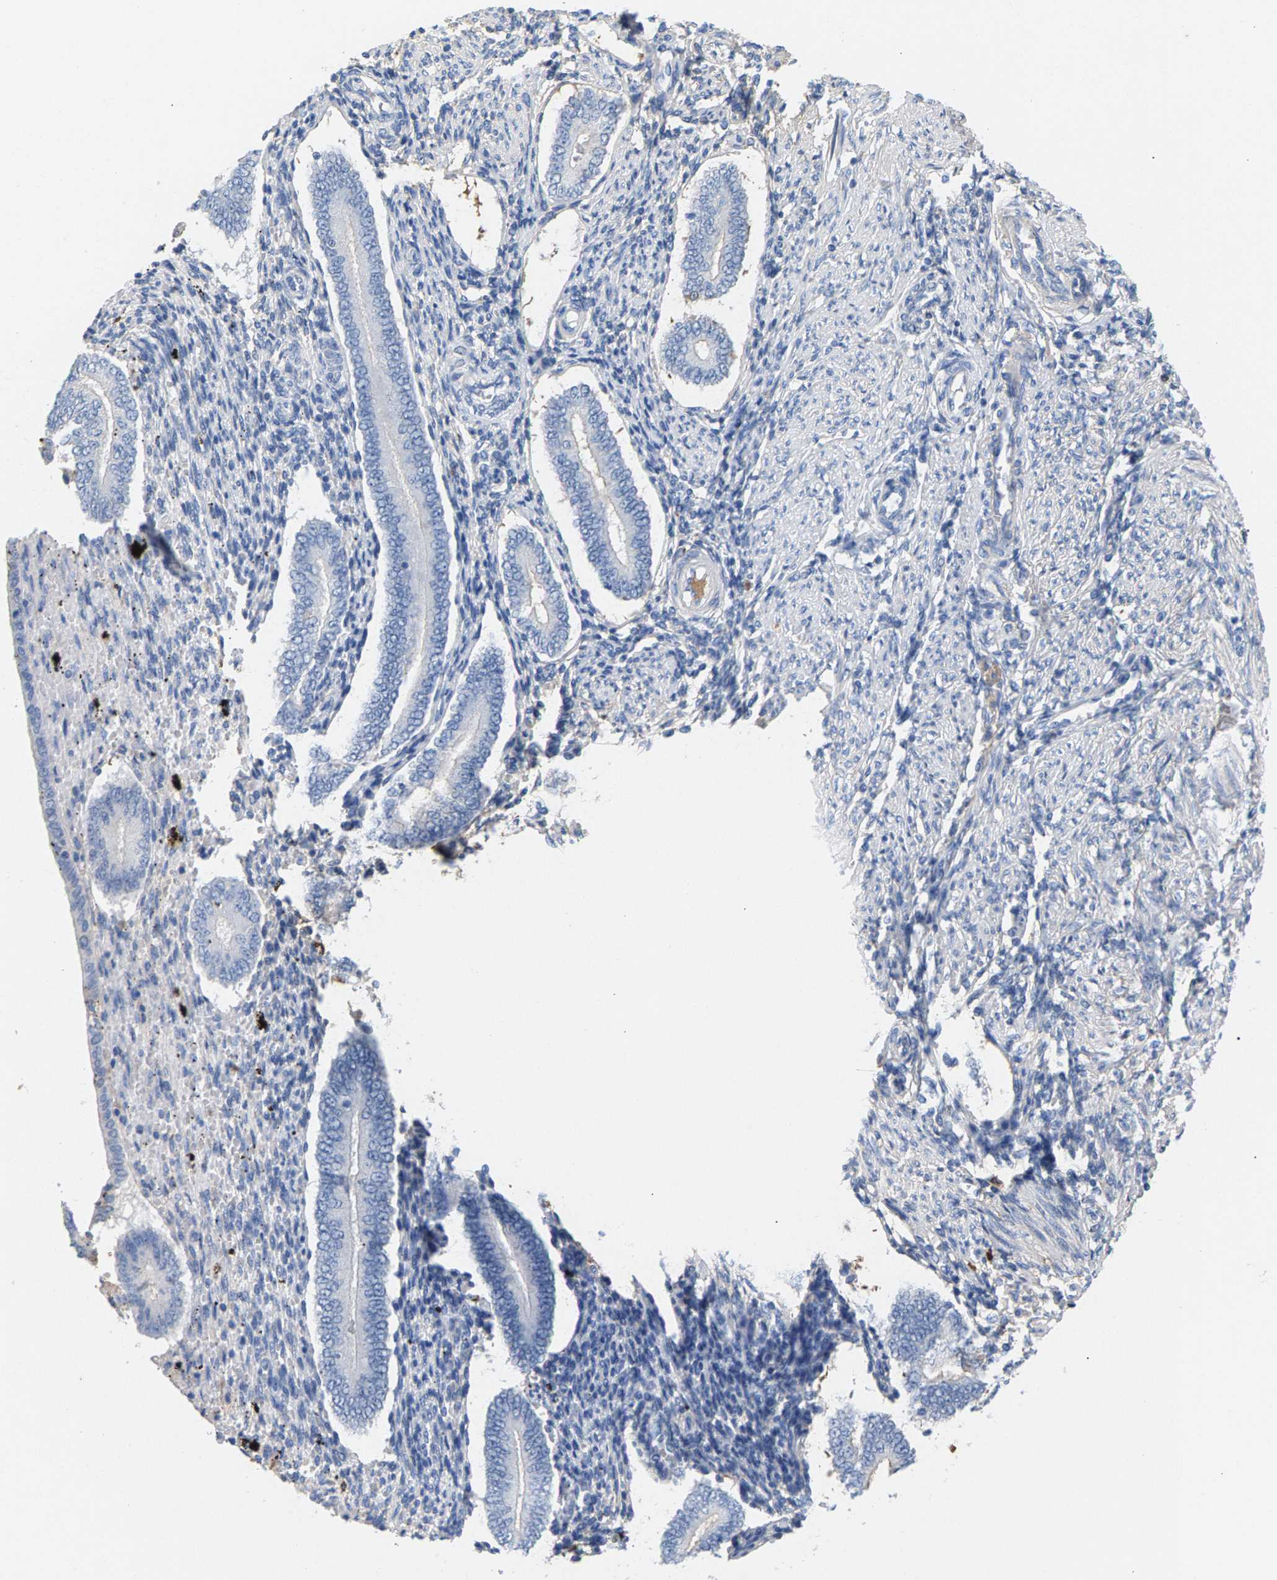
{"staining": {"intensity": "negative", "quantity": "none", "location": "none"}, "tissue": "endometrium", "cell_type": "Cells in endometrial stroma", "image_type": "normal", "snomed": [{"axis": "morphology", "description": "Normal tissue, NOS"}, {"axis": "topography", "description": "Endometrium"}], "caption": "High magnification brightfield microscopy of benign endometrium stained with DAB (3,3'-diaminobenzidine) (brown) and counterstained with hematoxylin (blue): cells in endometrial stroma show no significant positivity.", "gene": "APOH", "patient": {"sex": "female", "age": 42}}